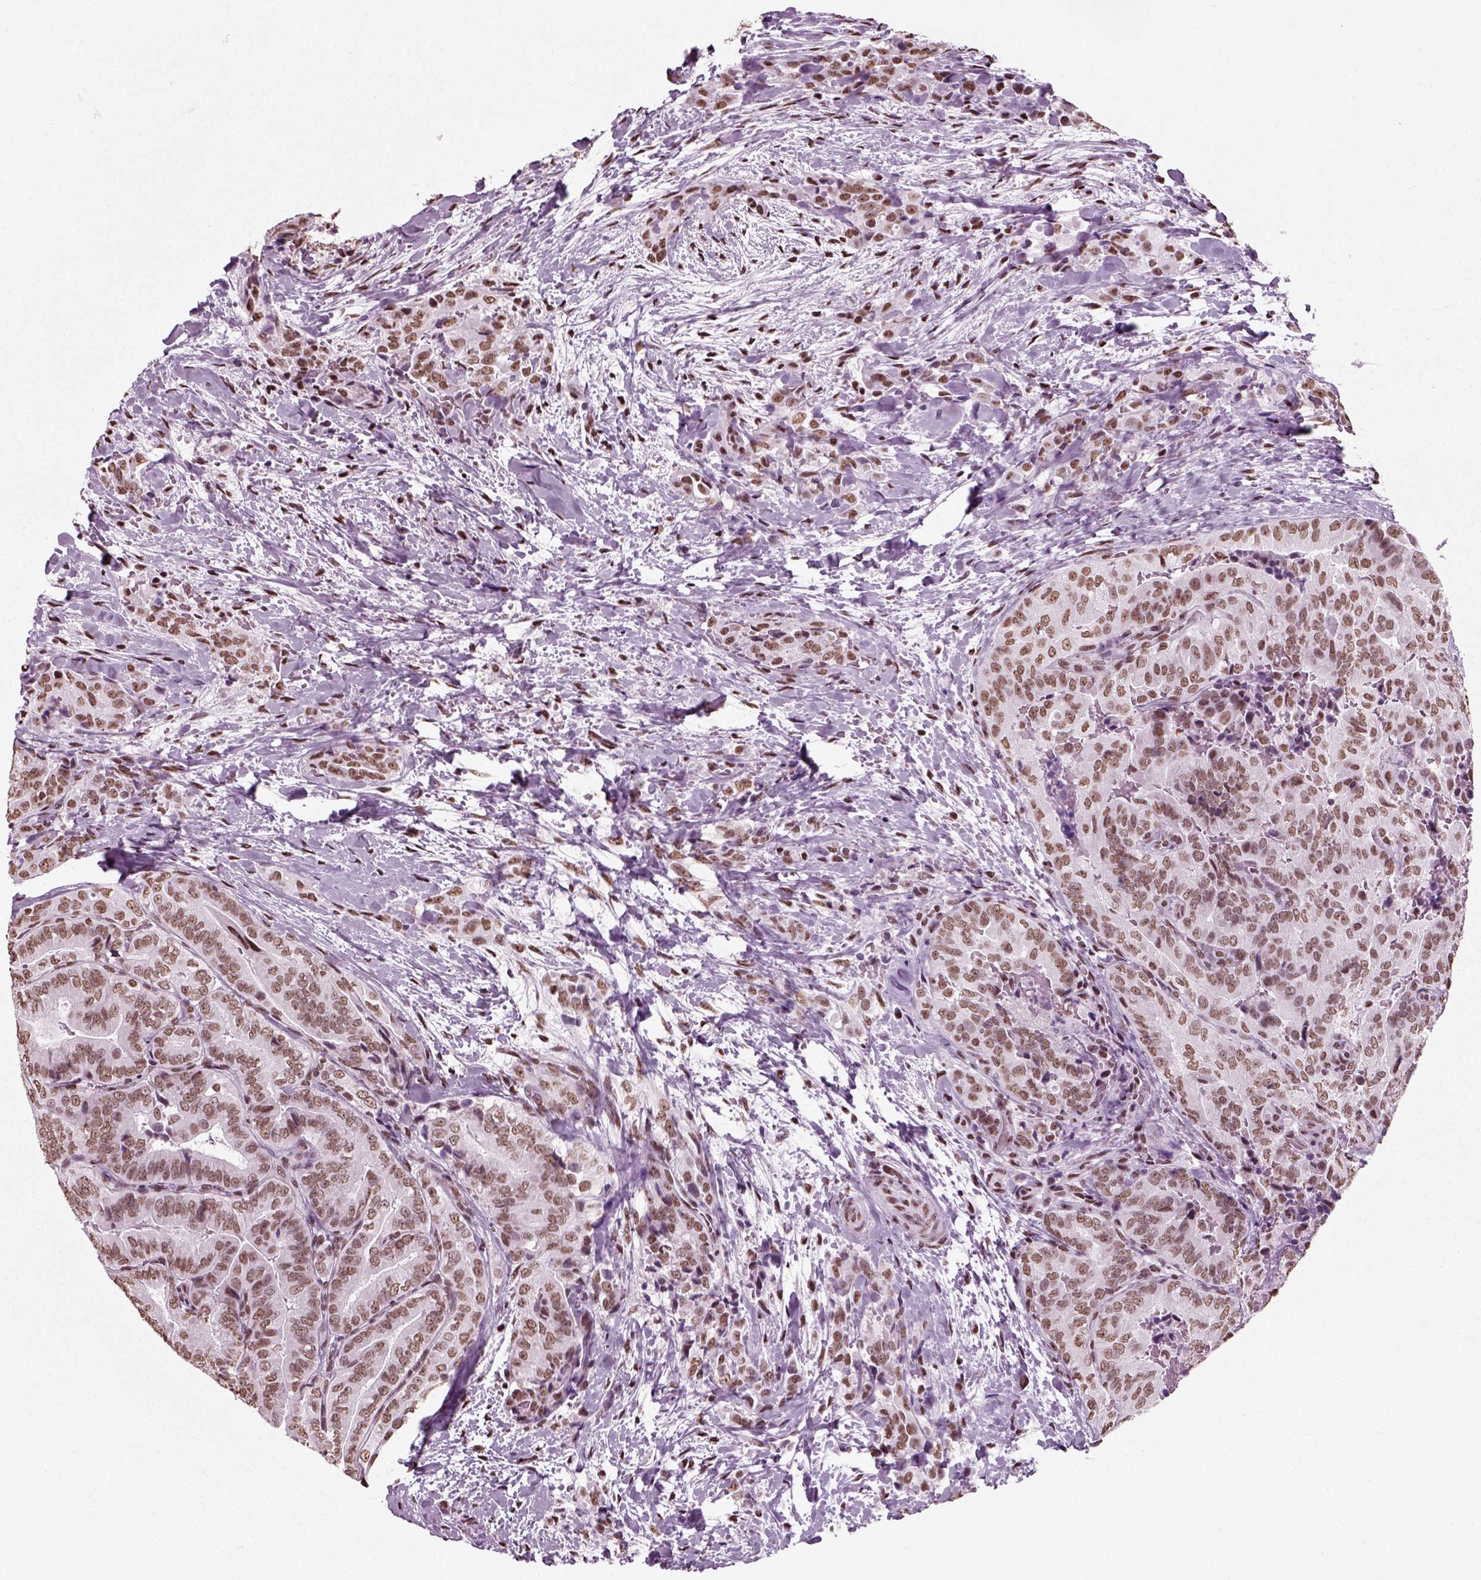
{"staining": {"intensity": "moderate", "quantity": ">75%", "location": "nuclear"}, "tissue": "thyroid cancer", "cell_type": "Tumor cells", "image_type": "cancer", "snomed": [{"axis": "morphology", "description": "Papillary adenocarcinoma, NOS"}, {"axis": "topography", "description": "Thyroid gland"}], "caption": "Immunohistochemistry (DAB) staining of papillary adenocarcinoma (thyroid) displays moderate nuclear protein positivity in about >75% of tumor cells.", "gene": "POLR1H", "patient": {"sex": "male", "age": 61}}